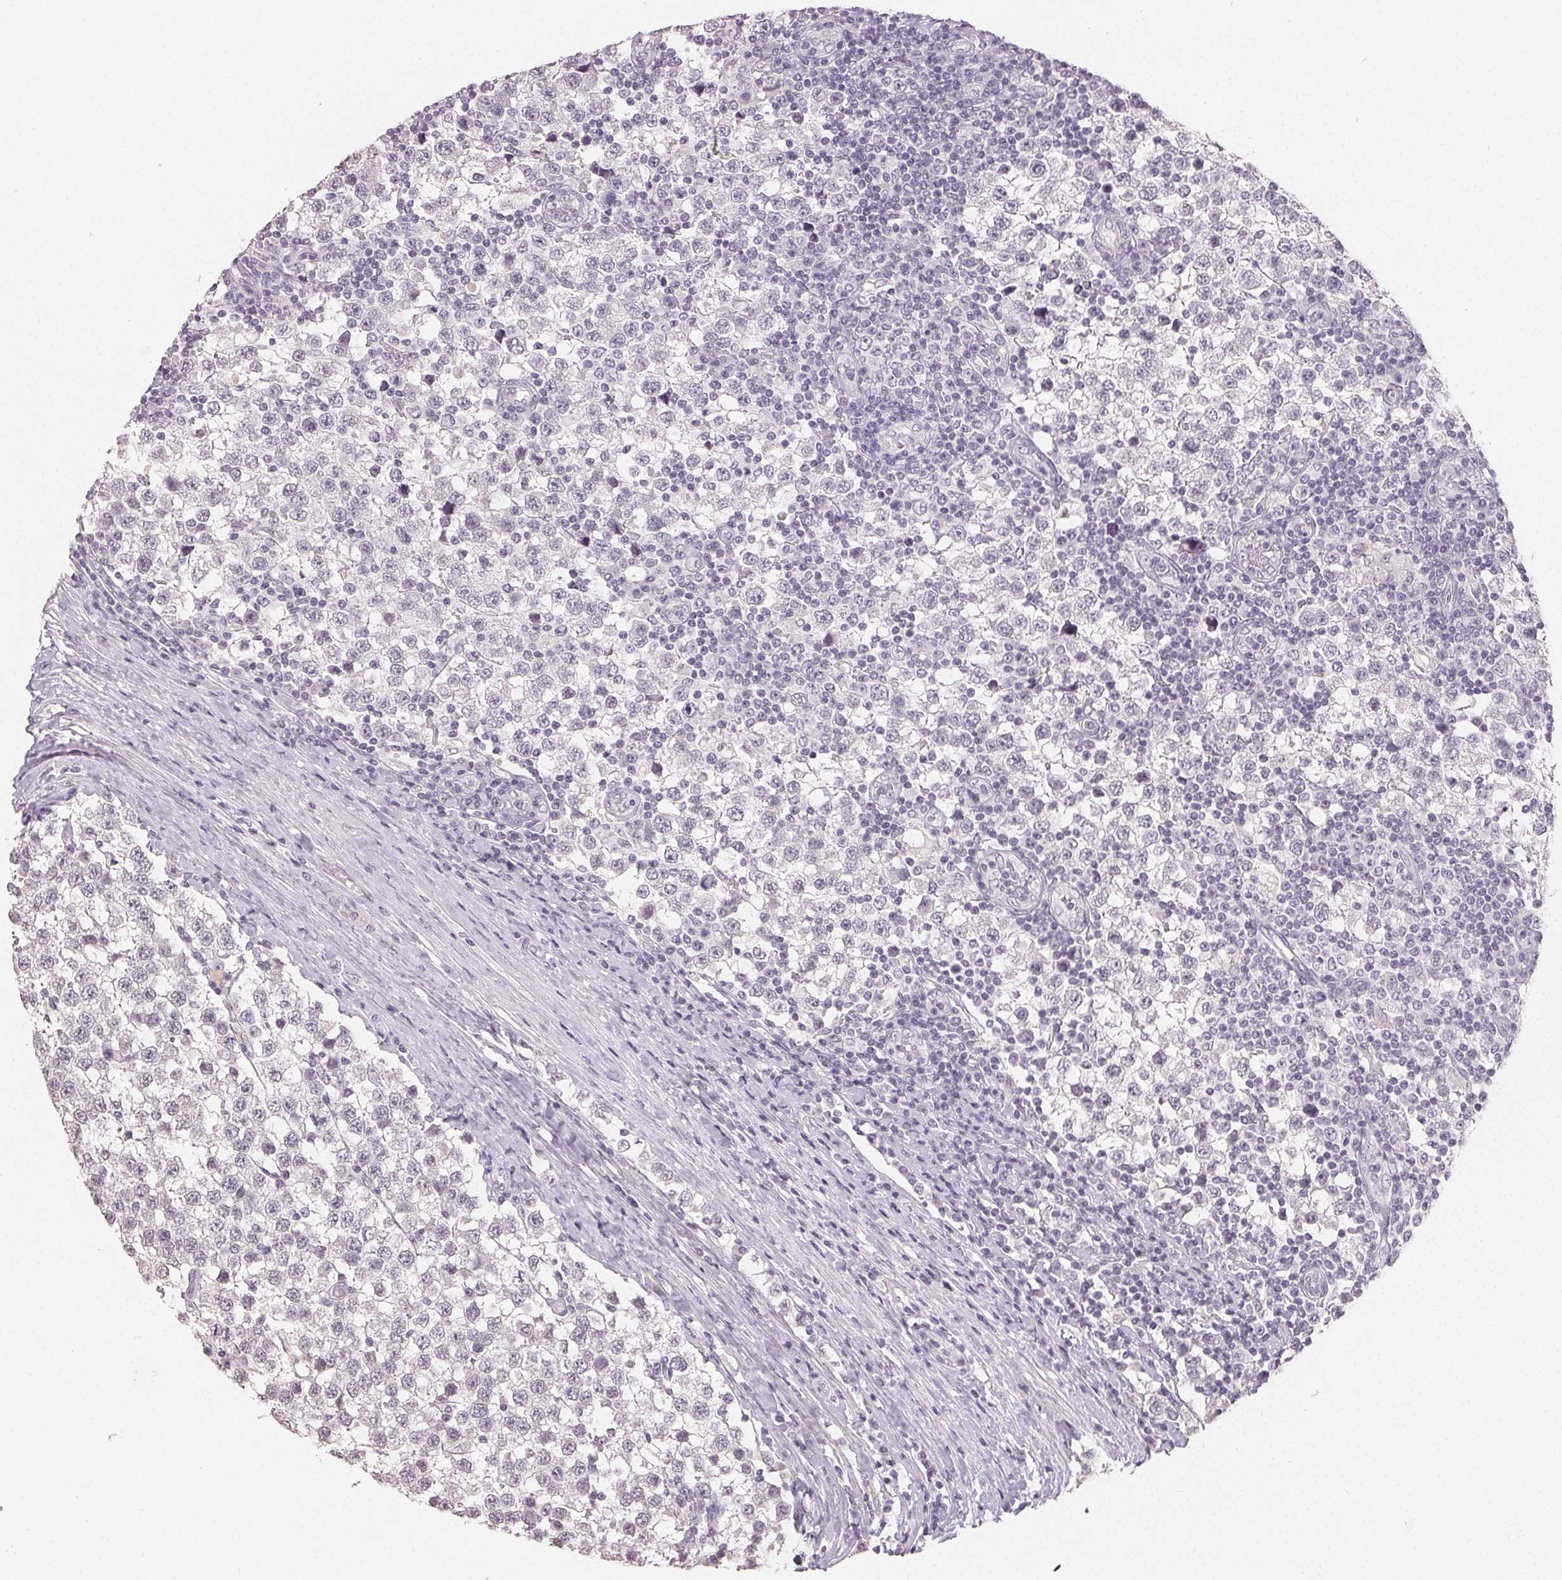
{"staining": {"intensity": "negative", "quantity": "none", "location": "none"}, "tissue": "testis cancer", "cell_type": "Tumor cells", "image_type": "cancer", "snomed": [{"axis": "morphology", "description": "Seminoma, NOS"}, {"axis": "topography", "description": "Testis"}], "caption": "Tumor cells are negative for brown protein staining in testis cancer (seminoma). (DAB IHC with hematoxylin counter stain).", "gene": "TMEM174", "patient": {"sex": "male", "age": 34}}